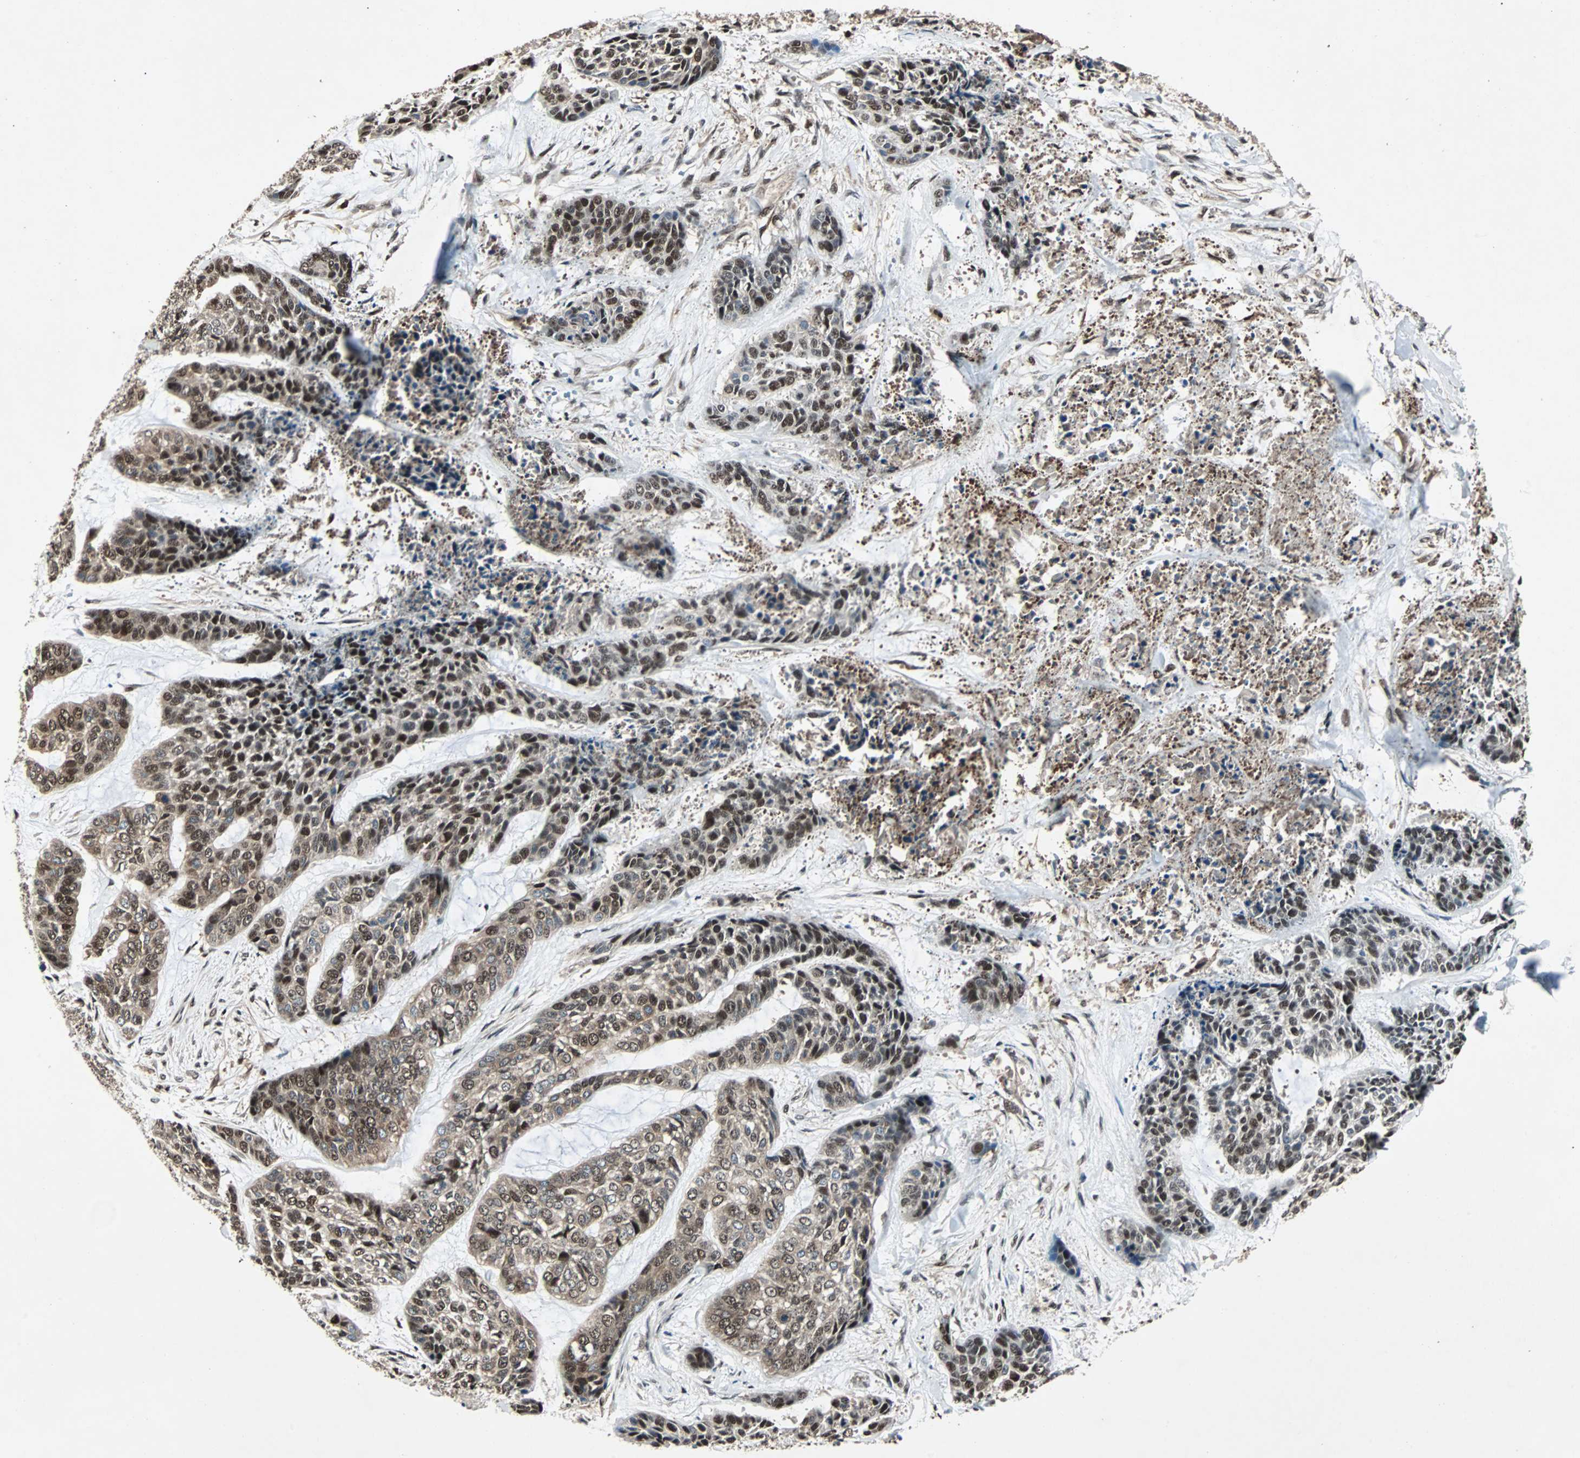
{"staining": {"intensity": "moderate", "quantity": ">75%", "location": "cytoplasmic/membranous,nuclear"}, "tissue": "skin cancer", "cell_type": "Tumor cells", "image_type": "cancer", "snomed": [{"axis": "morphology", "description": "Basal cell carcinoma"}, {"axis": "topography", "description": "Skin"}], "caption": "Skin cancer (basal cell carcinoma) stained with a brown dye demonstrates moderate cytoplasmic/membranous and nuclear positive expression in about >75% of tumor cells.", "gene": "ACLY", "patient": {"sex": "female", "age": 64}}